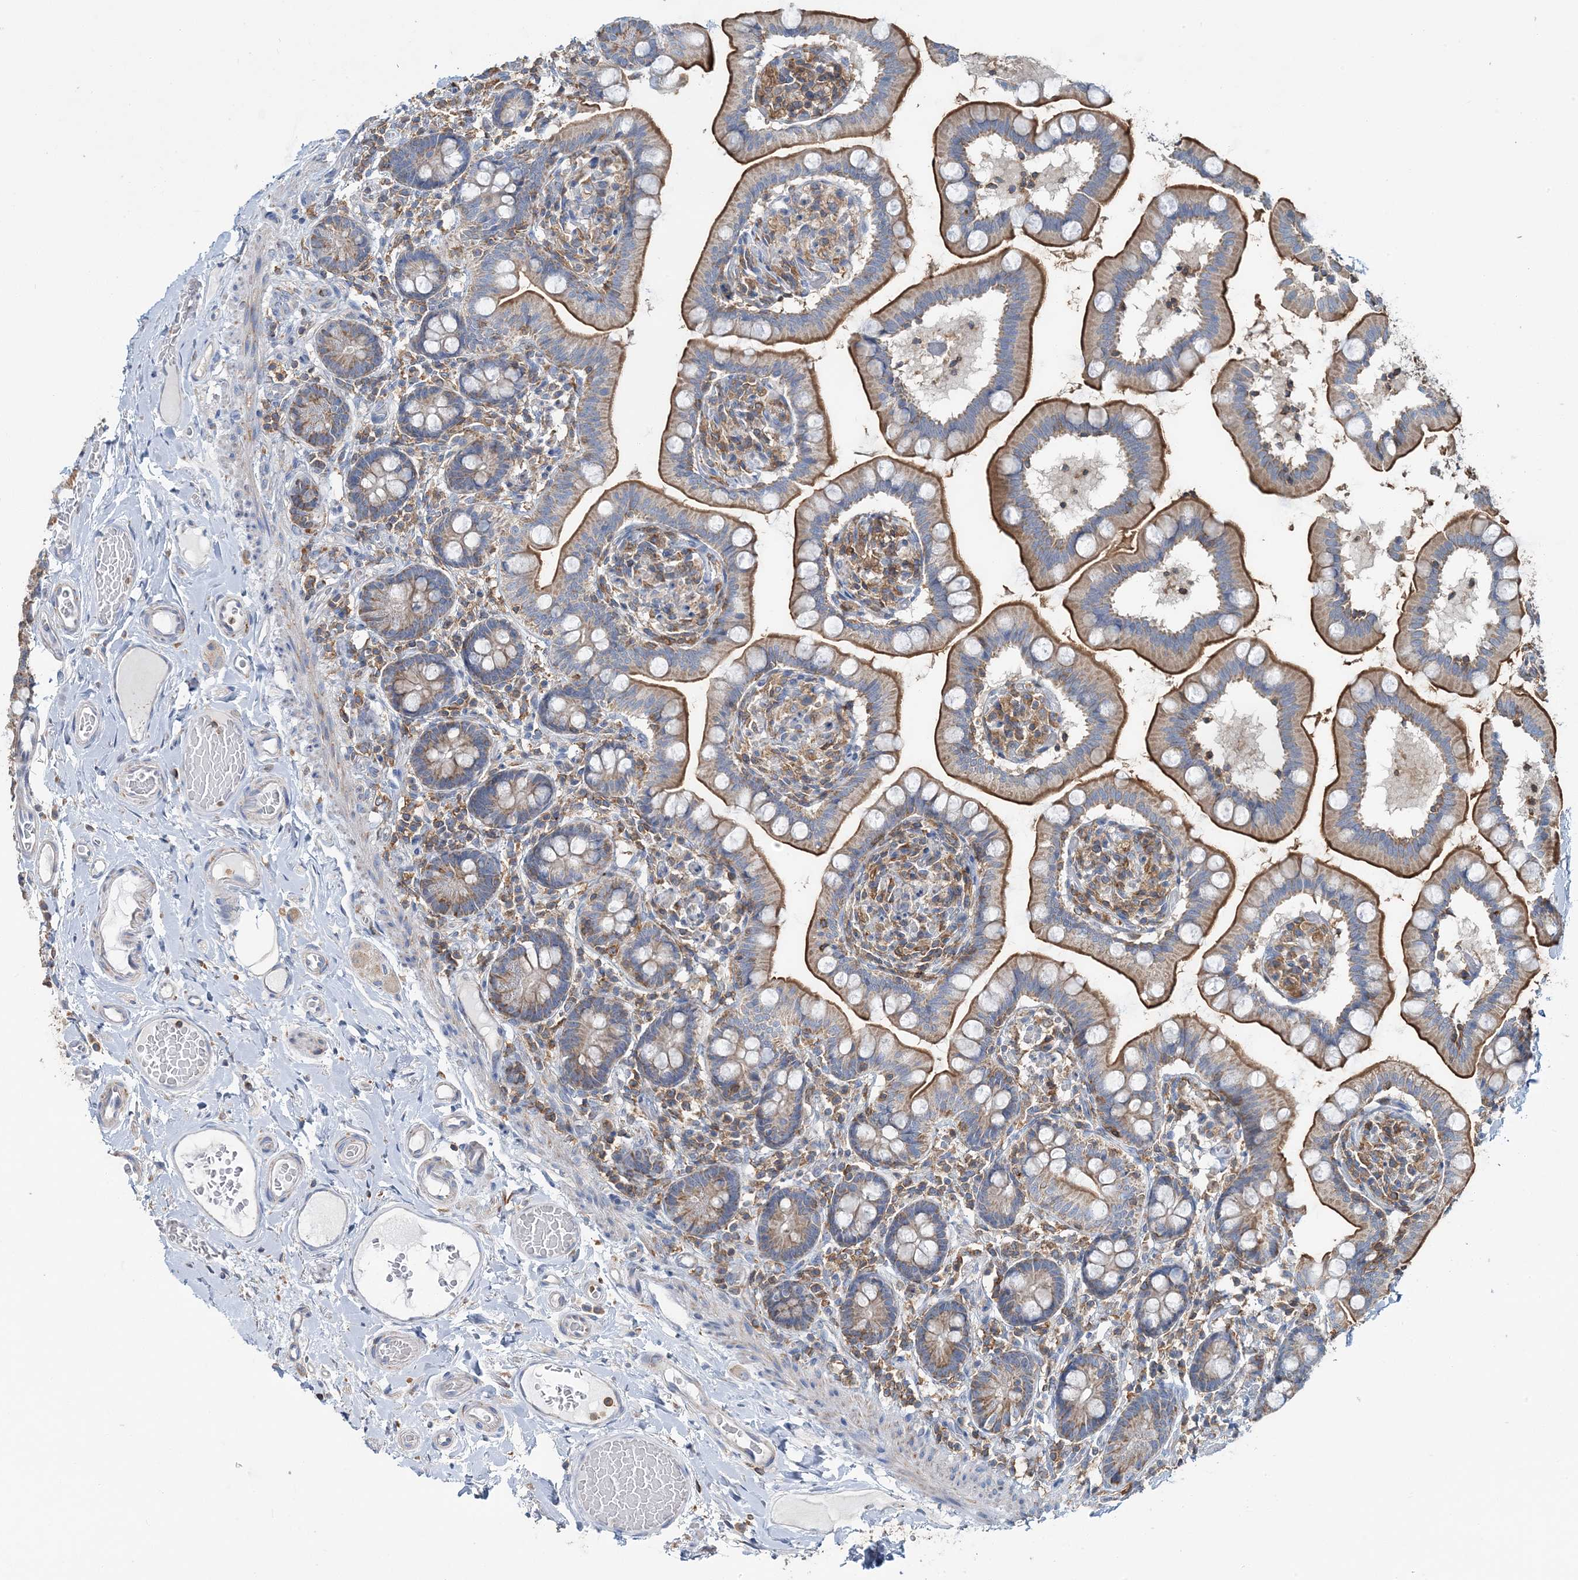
{"staining": {"intensity": "moderate", "quantity": ">75%", "location": "cytoplasmic/membranous"}, "tissue": "small intestine", "cell_type": "Glandular cells", "image_type": "normal", "snomed": [{"axis": "morphology", "description": "Normal tissue, NOS"}, {"axis": "topography", "description": "Small intestine"}], "caption": "Protein expression analysis of unremarkable small intestine displays moderate cytoplasmic/membranous expression in approximately >75% of glandular cells.", "gene": "TMLHE", "patient": {"sex": "female", "age": 64}}